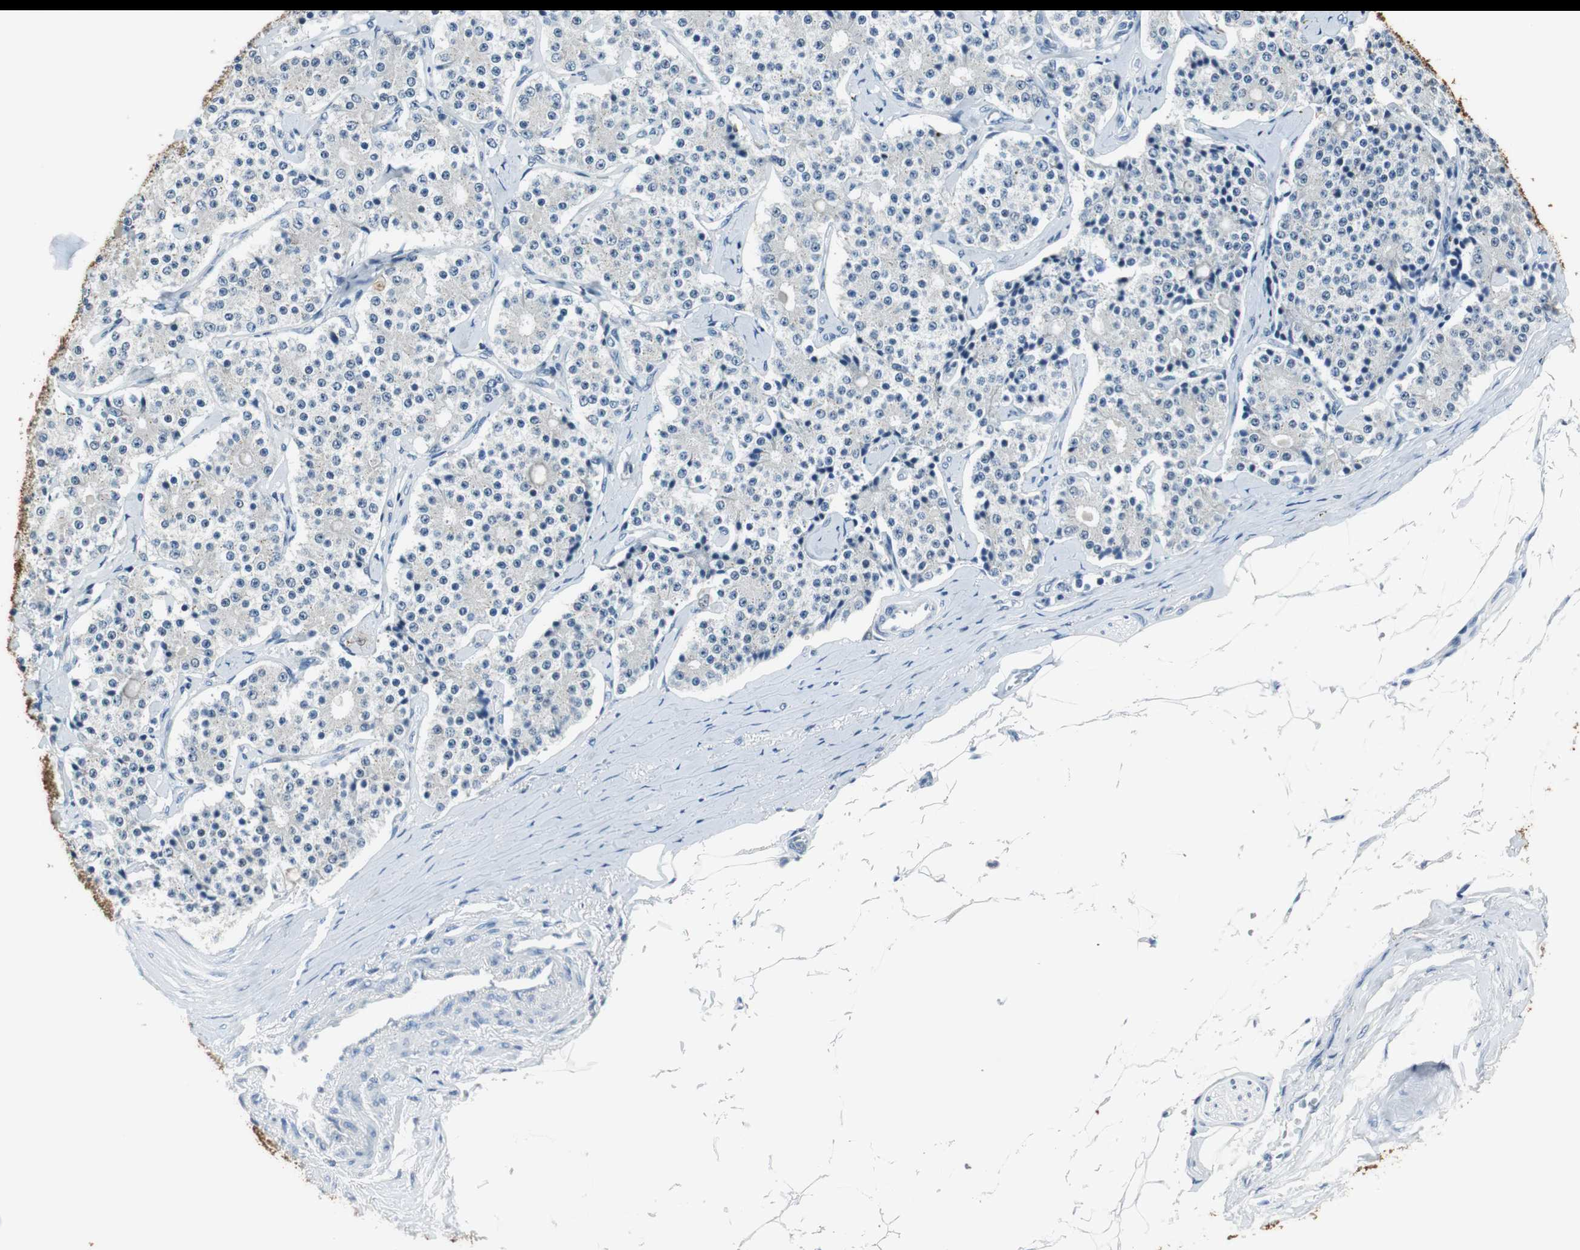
{"staining": {"intensity": "negative", "quantity": "none", "location": "none"}, "tissue": "carcinoid", "cell_type": "Tumor cells", "image_type": "cancer", "snomed": [{"axis": "morphology", "description": "Carcinoid, malignant, NOS"}, {"axis": "topography", "description": "Colon"}], "caption": "Carcinoid was stained to show a protein in brown. There is no significant positivity in tumor cells.", "gene": "MSTO1", "patient": {"sex": "female", "age": 61}}